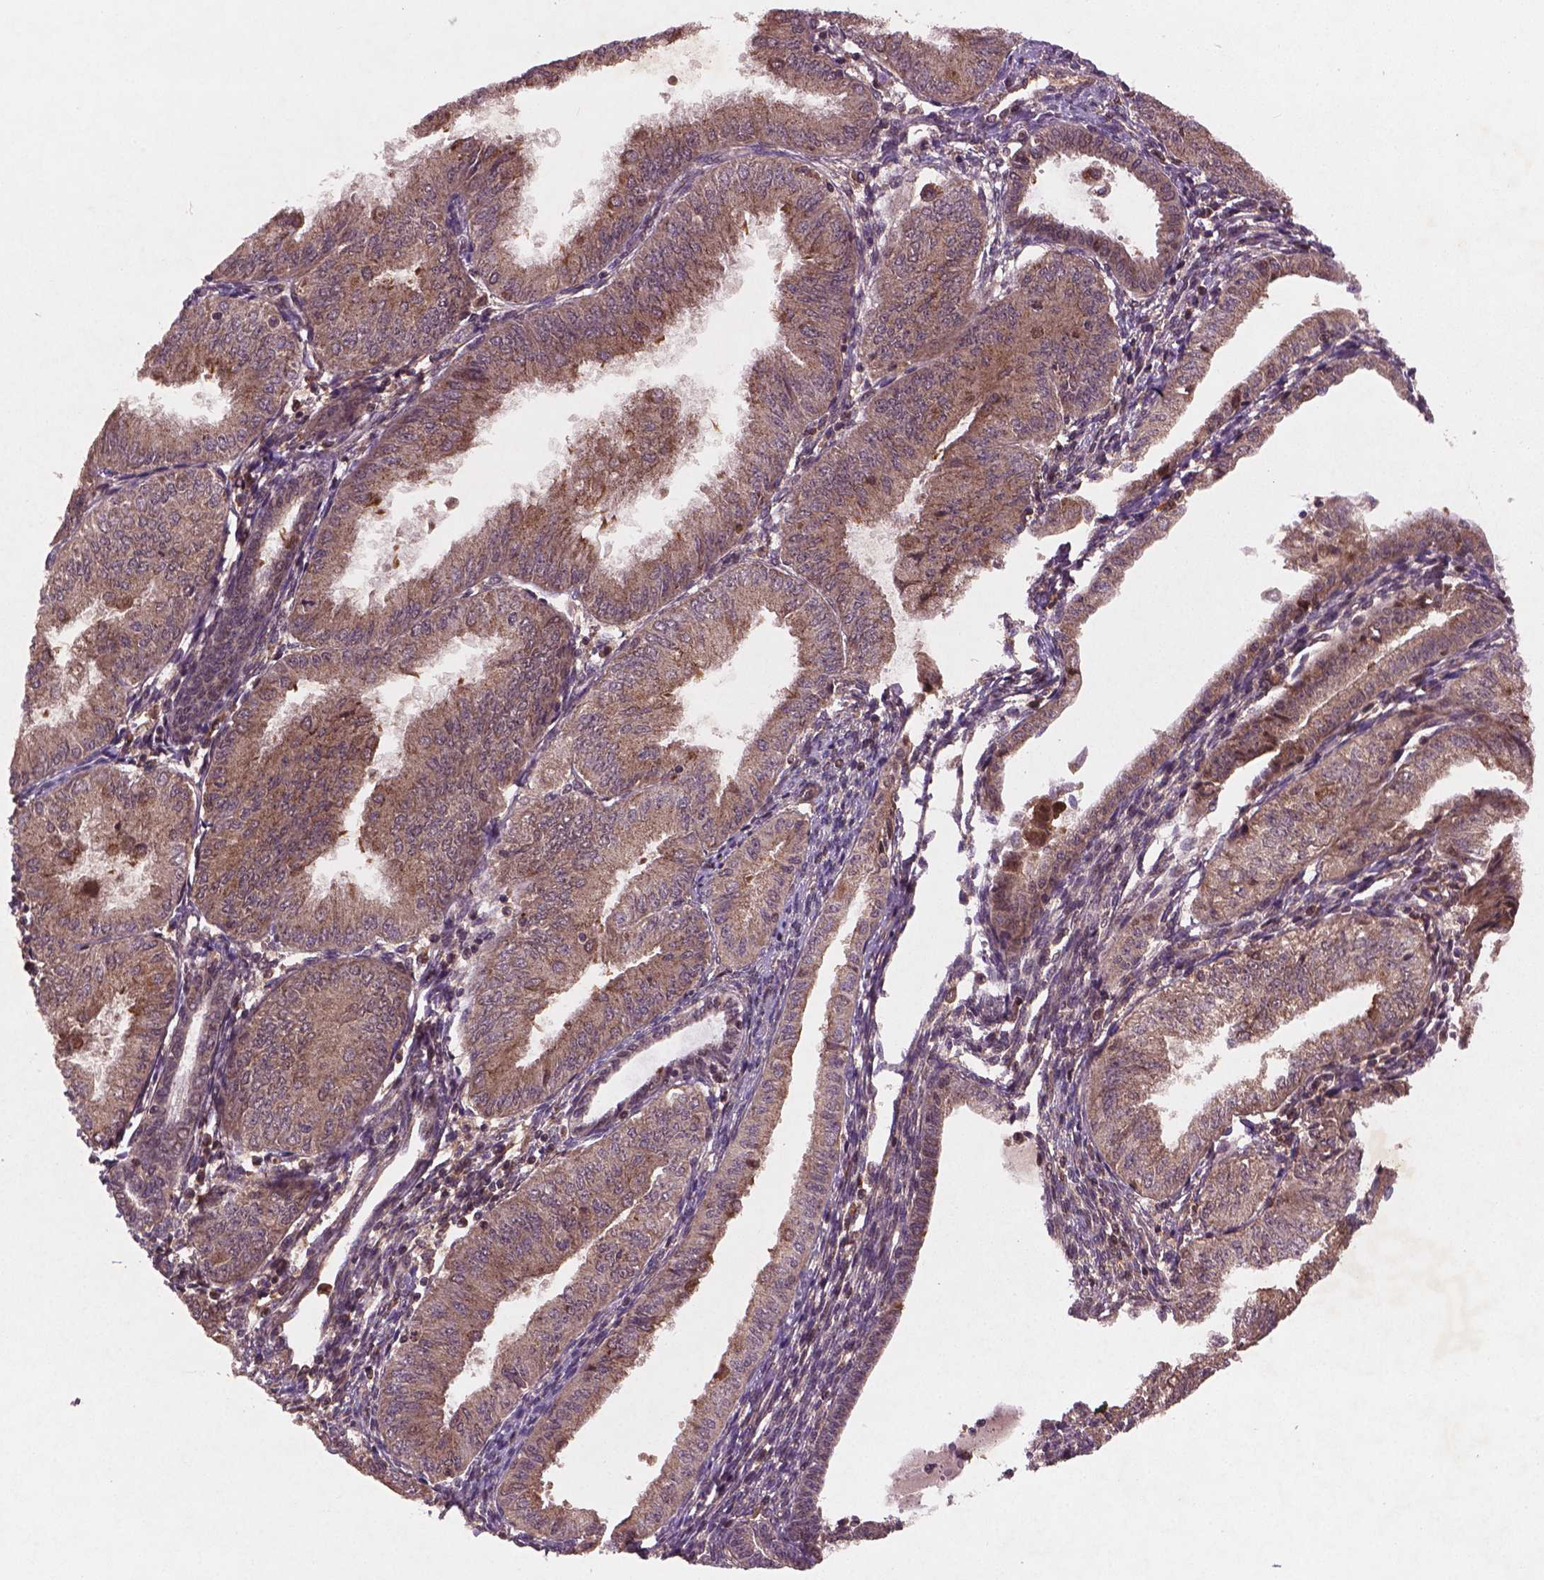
{"staining": {"intensity": "moderate", "quantity": ">75%", "location": "cytoplasmic/membranous"}, "tissue": "endometrial cancer", "cell_type": "Tumor cells", "image_type": "cancer", "snomed": [{"axis": "morphology", "description": "Adenocarcinoma, NOS"}, {"axis": "topography", "description": "Endometrium"}], "caption": "DAB immunohistochemical staining of adenocarcinoma (endometrial) exhibits moderate cytoplasmic/membranous protein expression in approximately >75% of tumor cells.", "gene": "NIPAL2", "patient": {"sex": "female", "age": 53}}